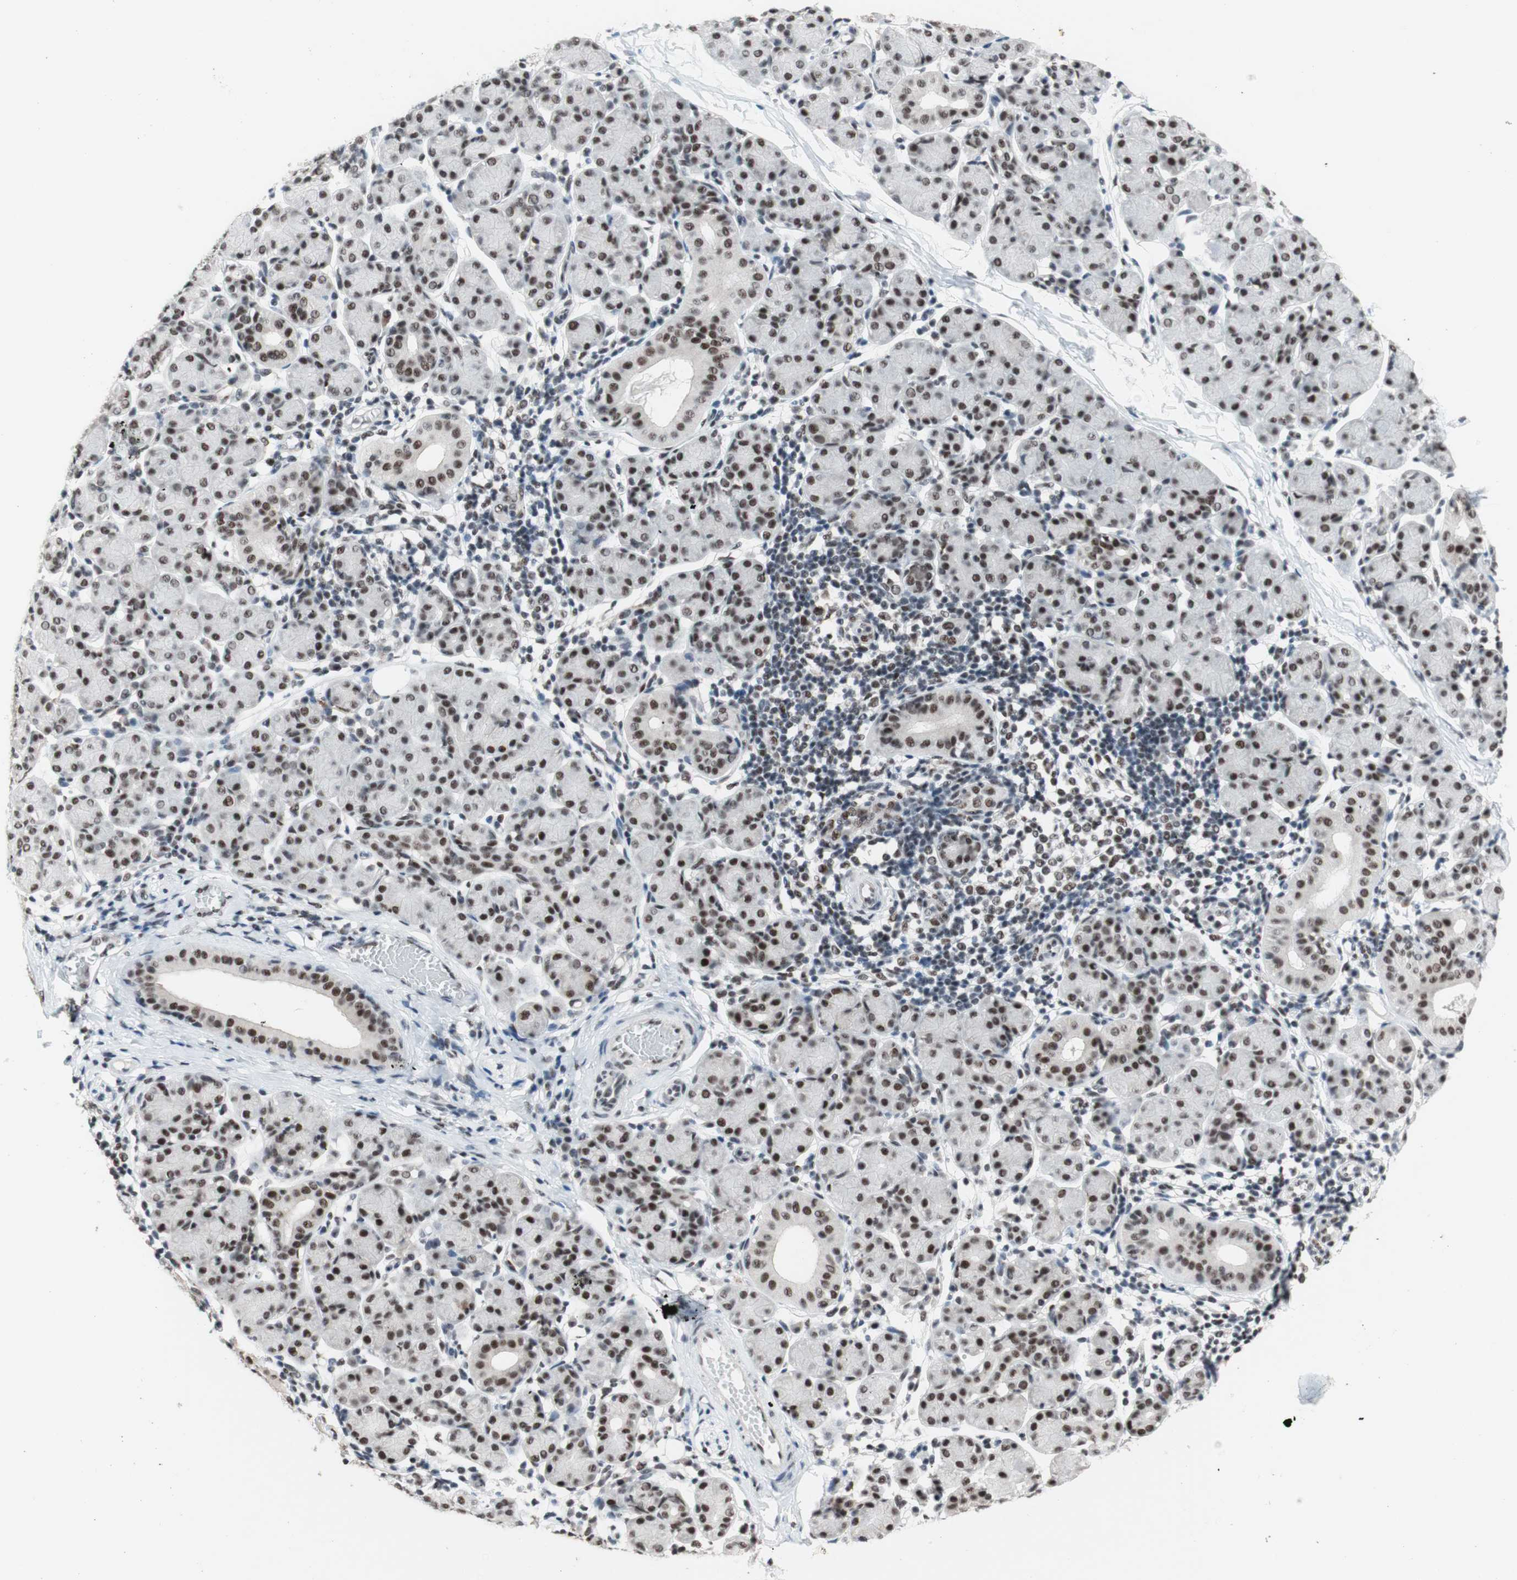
{"staining": {"intensity": "strong", "quantity": ">75%", "location": "nuclear"}, "tissue": "salivary gland", "cell_type": "Glandular cells", "image_type": "normal", "snomed": [{"axis": "morphology", "description": "Normal tissue, NOS"}, {"axis": "morphology", "description": "Inflammation, NOS"}, {"axis": "topography", "description": "Lymph node"}, {"axis": "topography", "description": "Salivary gland"}], "caption": "Immunohistochemistry (IHC) staining of unremarkable salivary gland, which demonstrates high levels of strong nuclear staining in approximately >75% of glandular cells indicating strong nuclear protein staining. The staining was performed using DAB (brown) for protein detection and nuclei were counterstained in hematoxylin (blue).", "gene": "PRPF19", "patient": {"sex": "male", "age": 3}}